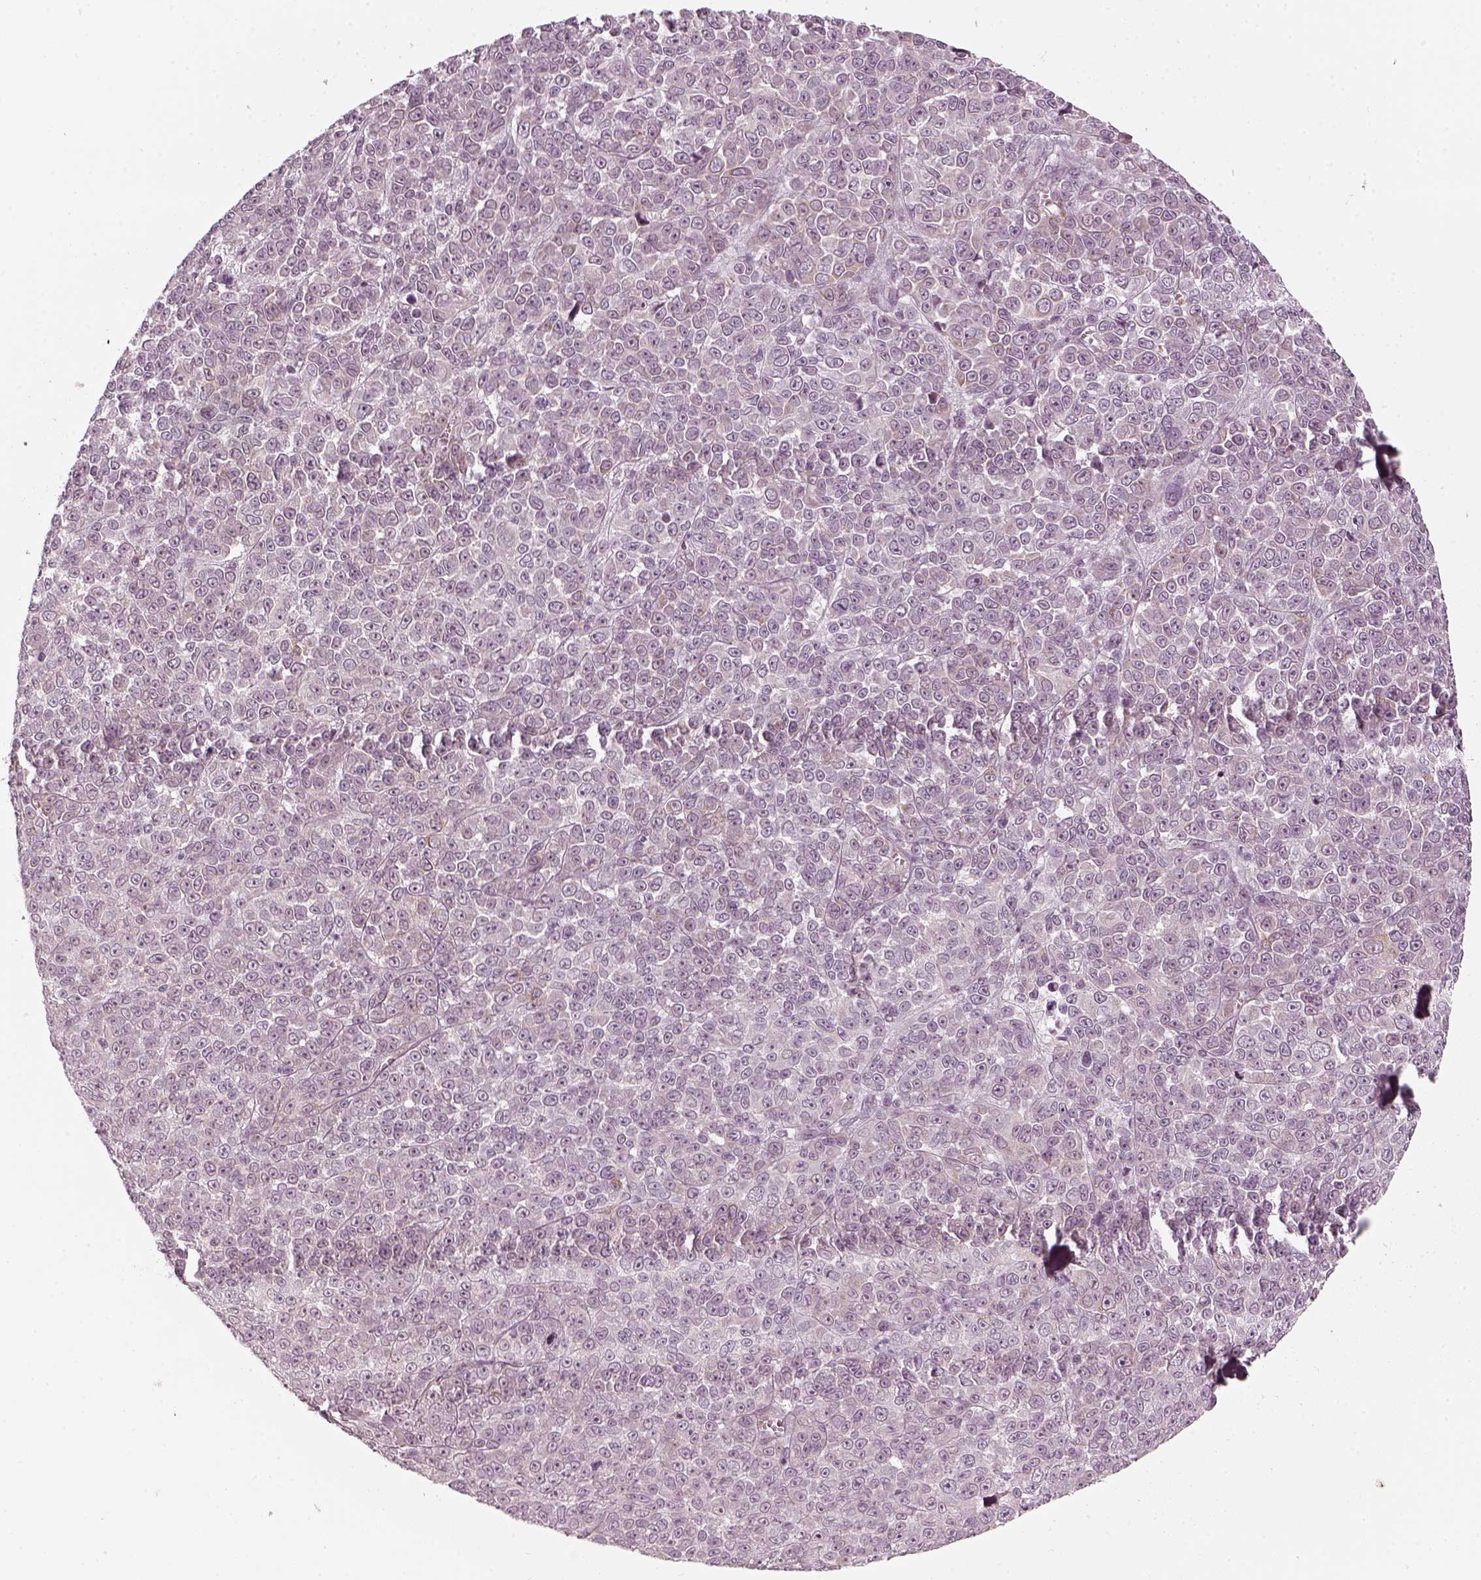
{"staining": {"intensity": "negative", "quantity": "none", "location": "none"}, "tissue": "melanoma", "cell_type": "Tumor cells", "image_type": "cancer", "snomed": [{"axis": "morphology", "description": "Malignant melanoma, NOS"}, {"axis": "topography", "description": "Skin"}], "caption": "The micrograph exhibits no significant expression in tumor cells of malignant melanoma.", "gene": "LAMB2", "patient": {"sex": "female", "age": 95}}